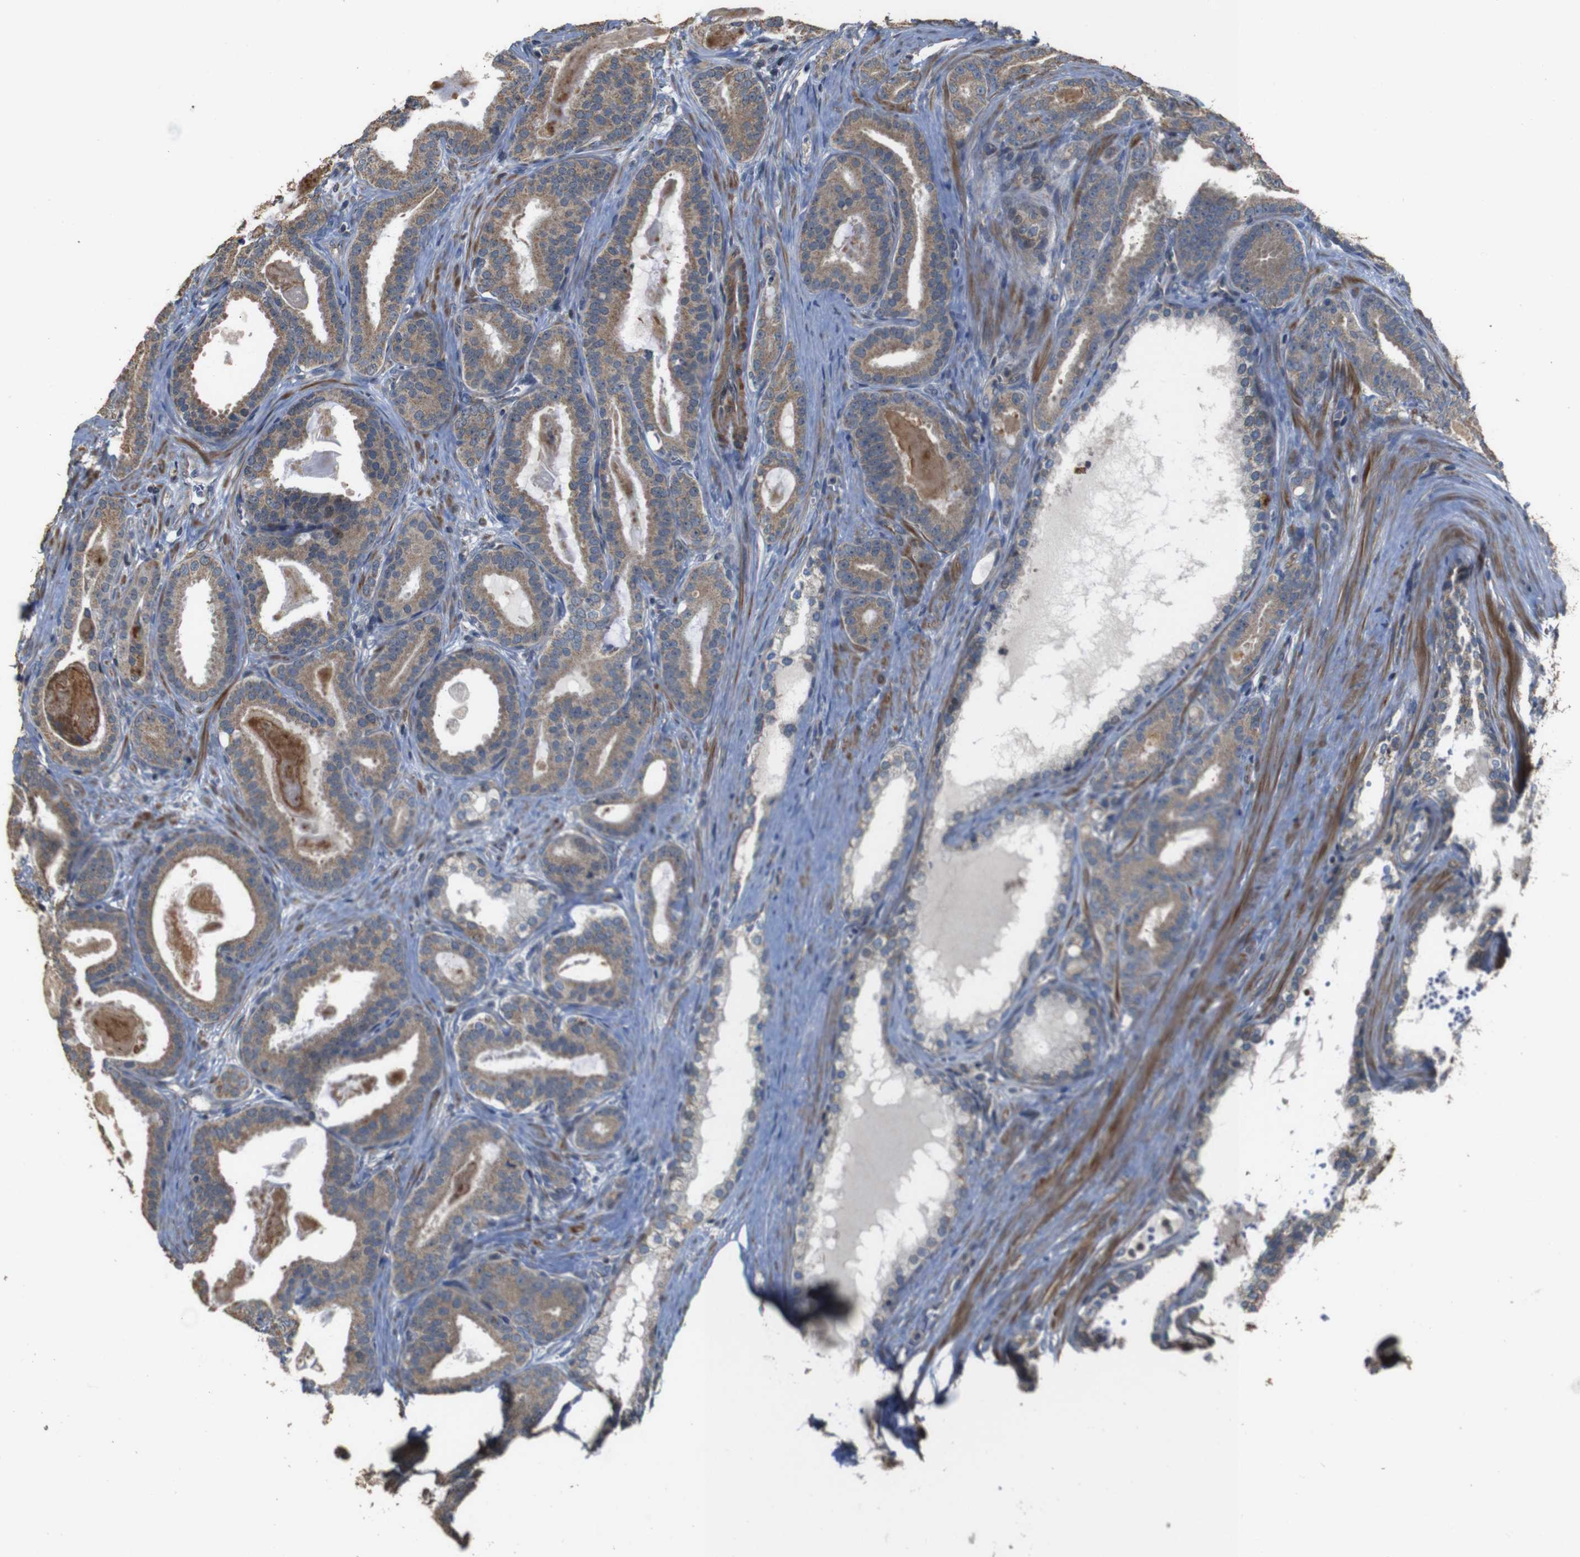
{"staining": {"intensity": "moderate", "quantity": ">75%", "location": "cytoplasmic/membranous"}, "tissue": "prostate cancer", "cell_type": "Tumor cells", "image_type": "cancer", "snomed": [{"axis": "morphology", "description": "Adenocarcinoma, High grade"}, {"axis": "topography", "description": "Prostate"}], "caption": "An IHC micrograph of neoplastic tissue is shown. Protein staining in brown shows moderate cytoplasmic/membranous positivity in prostate adenocarcinoma (high-grade) within tumor cells.", "gene": "SNN", "patient": {"sex": "male", "age": 60}}